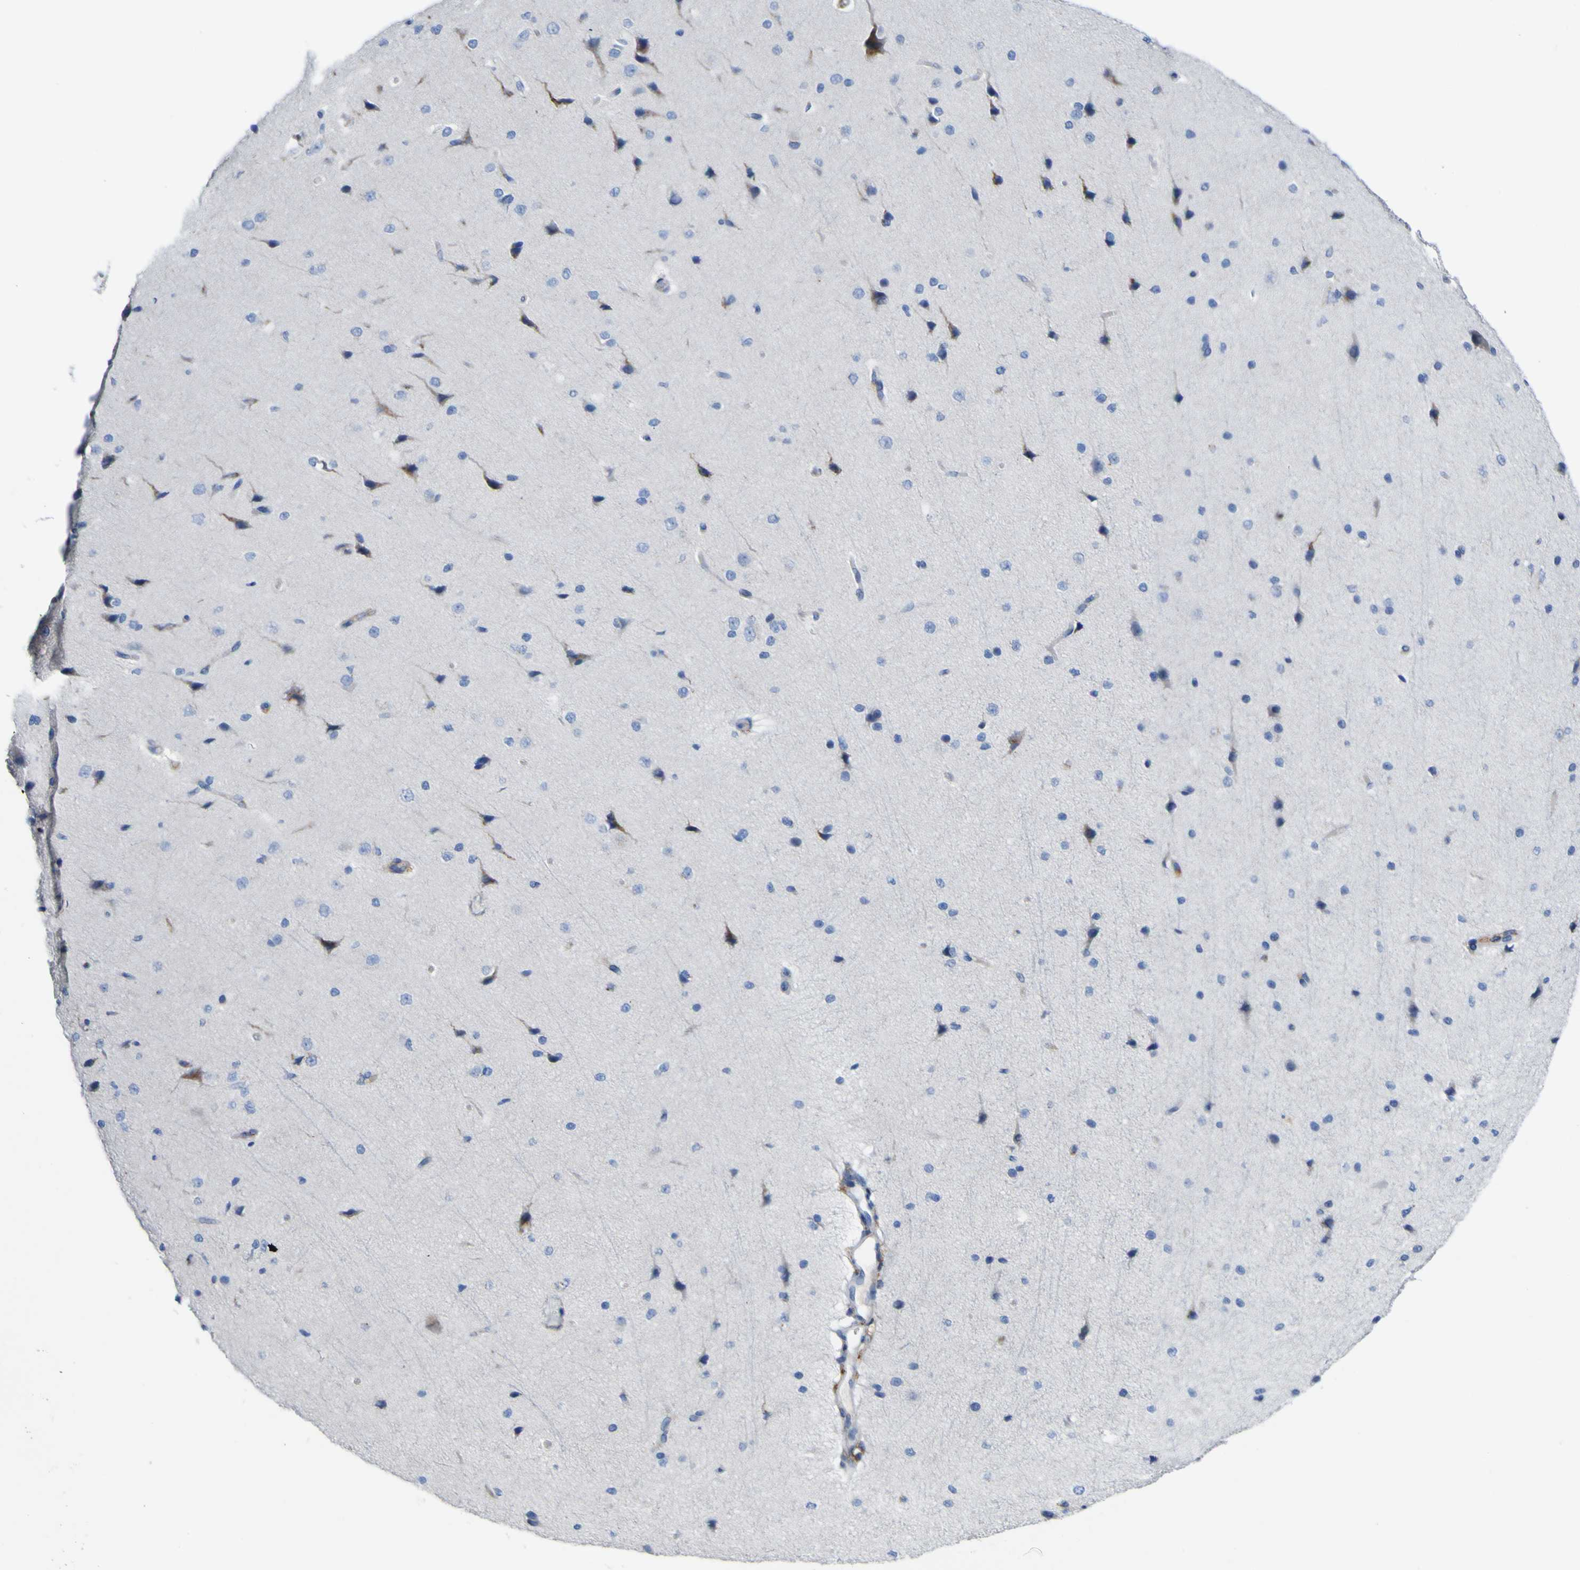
{"staining": {"intensity": "negative", "quantity": "none", "location": "none"}, "tissue": "cerebral cortex", "cell_type": "Endothelial cells", "image_type": "normal", "snomed": [{"axis": "morphology", "description": "Normal tissue, NOS"}, {"axis": "morphology", "description": "Developmental malformation"}, {"axis": "topography", "description": "Cerebral cortex"}], "caption": "Immunohistochemistry (IHC) micrograph of unremarkable human cerebral cortex stained for a protein (brown), which reveals no expression in endothelial cells.", "gene": "PTPRF", "patient": {"sex": "female", "age": 30}}